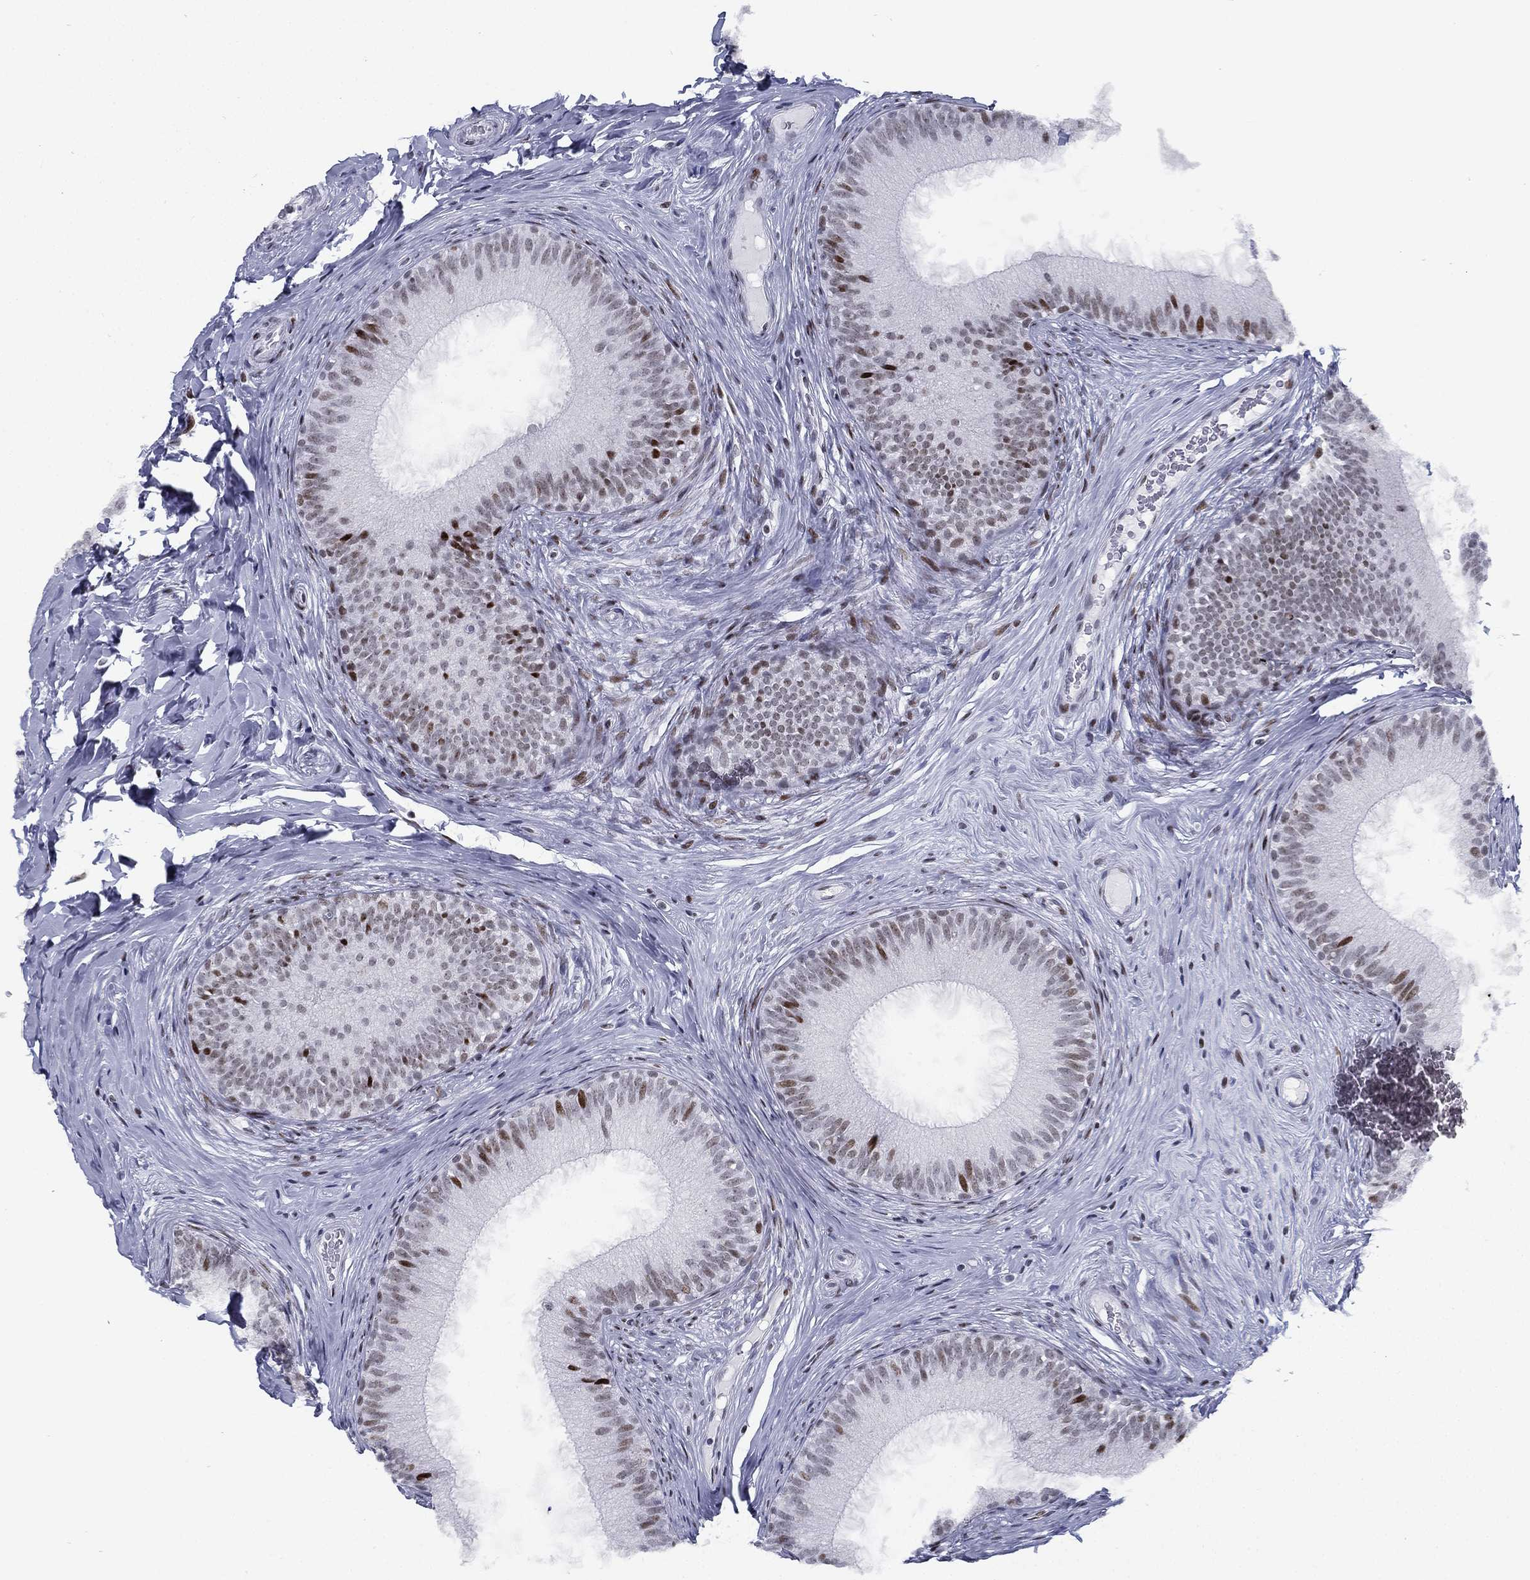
{"staining": {"intensity": "strong", "quantity": "<25%", "location": "nuclear"}, "tissue": "epididymis", "cell_type": "Glandular cells", "image_type": "normal", "snomed": [{"axis": "morphology", "description": "Normal tissue, NOS"}, {"axis": "morphology", "description": "Carcinoma, Embryonal, NOS"}, {"axis": "topography", "description": "Testis"}, {"axis": "topography", "description": "Epididymis"}], "caption": "Approximately <25% of glandular cells in normal epididymis display strong nuclear protein positivity as visualized by brown immunohistochemical staining.", "gene": "CYB561D2", "patient": {"sex": "male", "age": 24}}